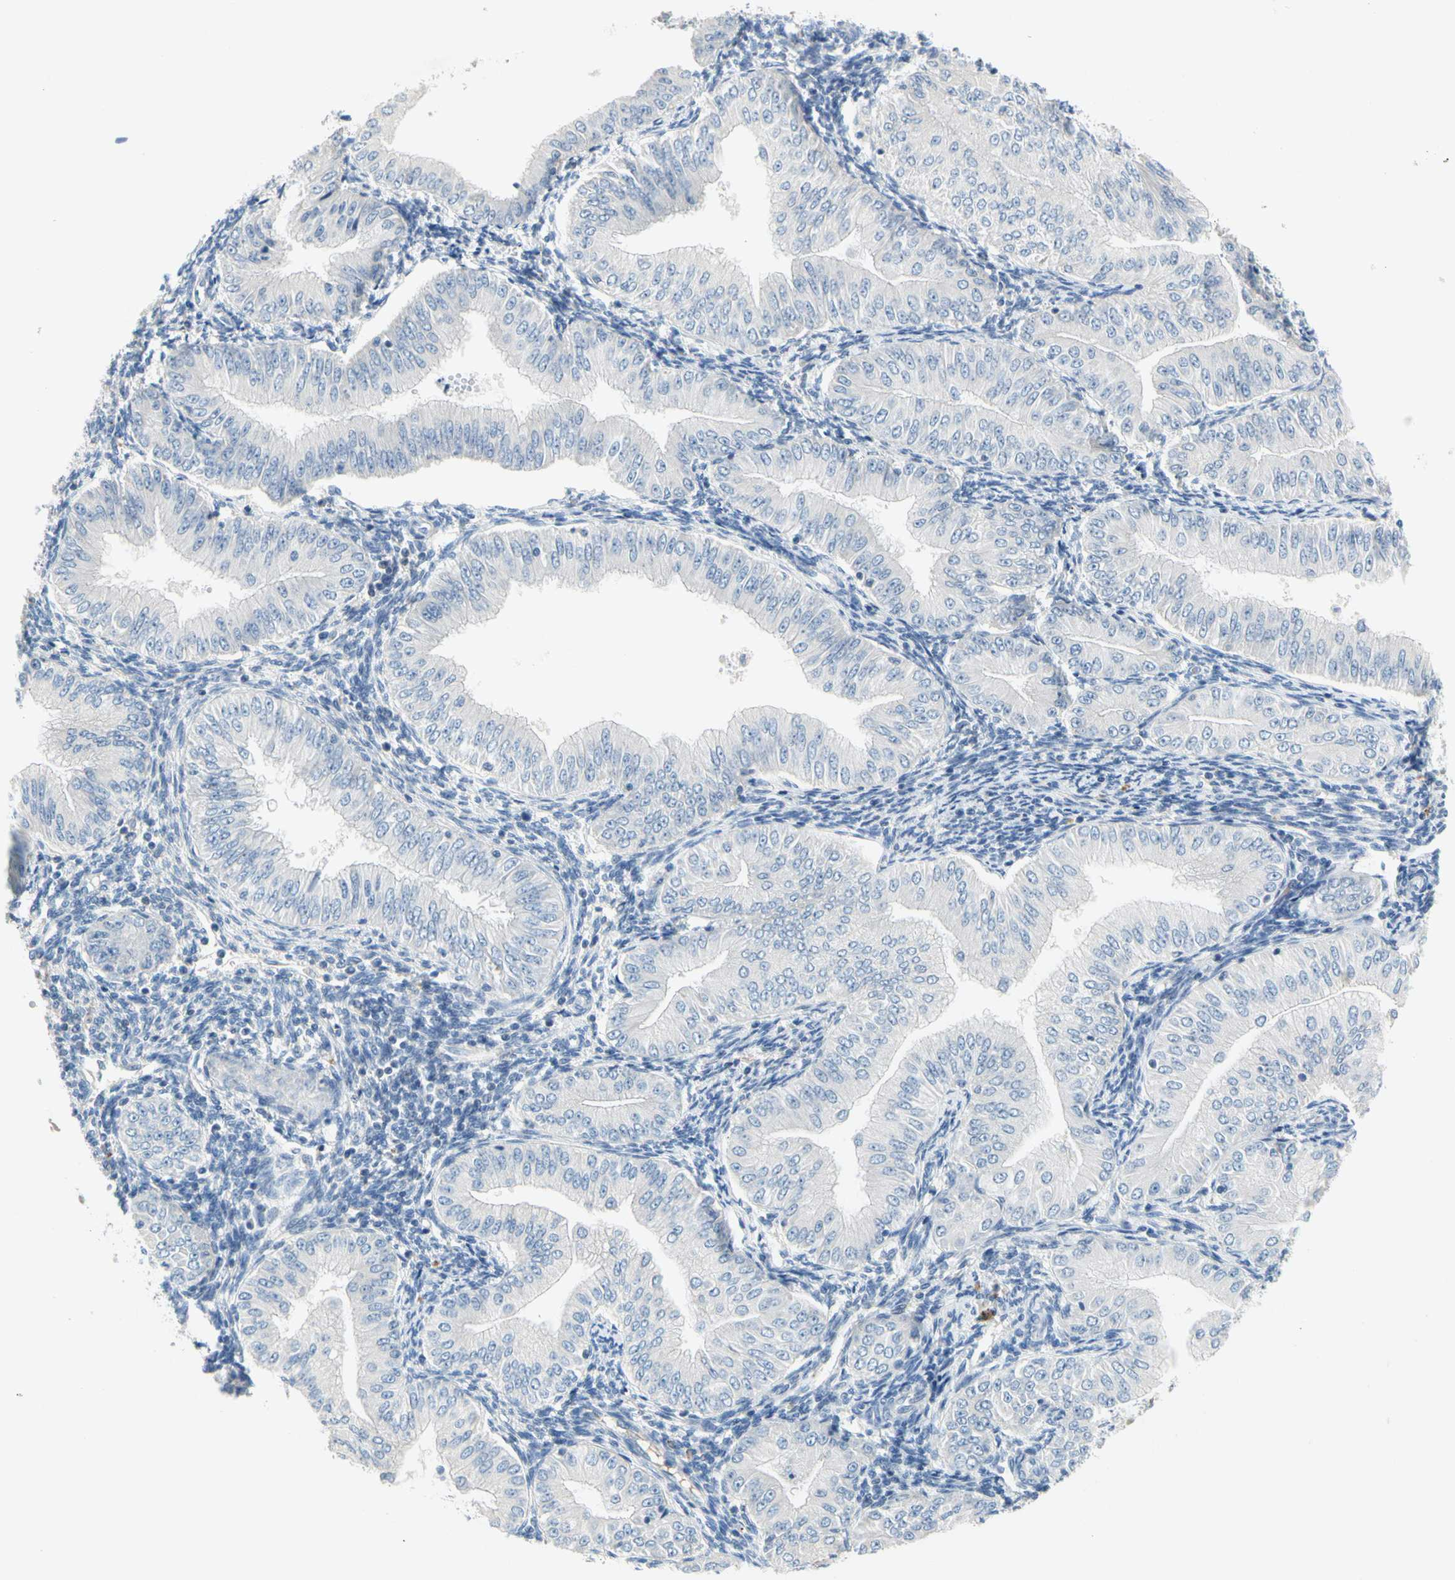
{"staining": {"intensity": "negative", "quantity": "none", "location": "none"}, "tissue": "endometrial cancer", "cell_type": "Tumor cells", "image_type": "cancer", "snomed": [{"axis": "morphology", "description": "Normal tissue, NOS"}, {"axis": "morphology", "description": "Adenocarcinoma, NOS"}, {"axis": "topography", "description": "Endometrium"}], "caption": "There is no significant expression in tumor cells of endometrial adenocarcinoma.", "gene": "CCM2L", "patient": {"sex": "female", "age": 53}}